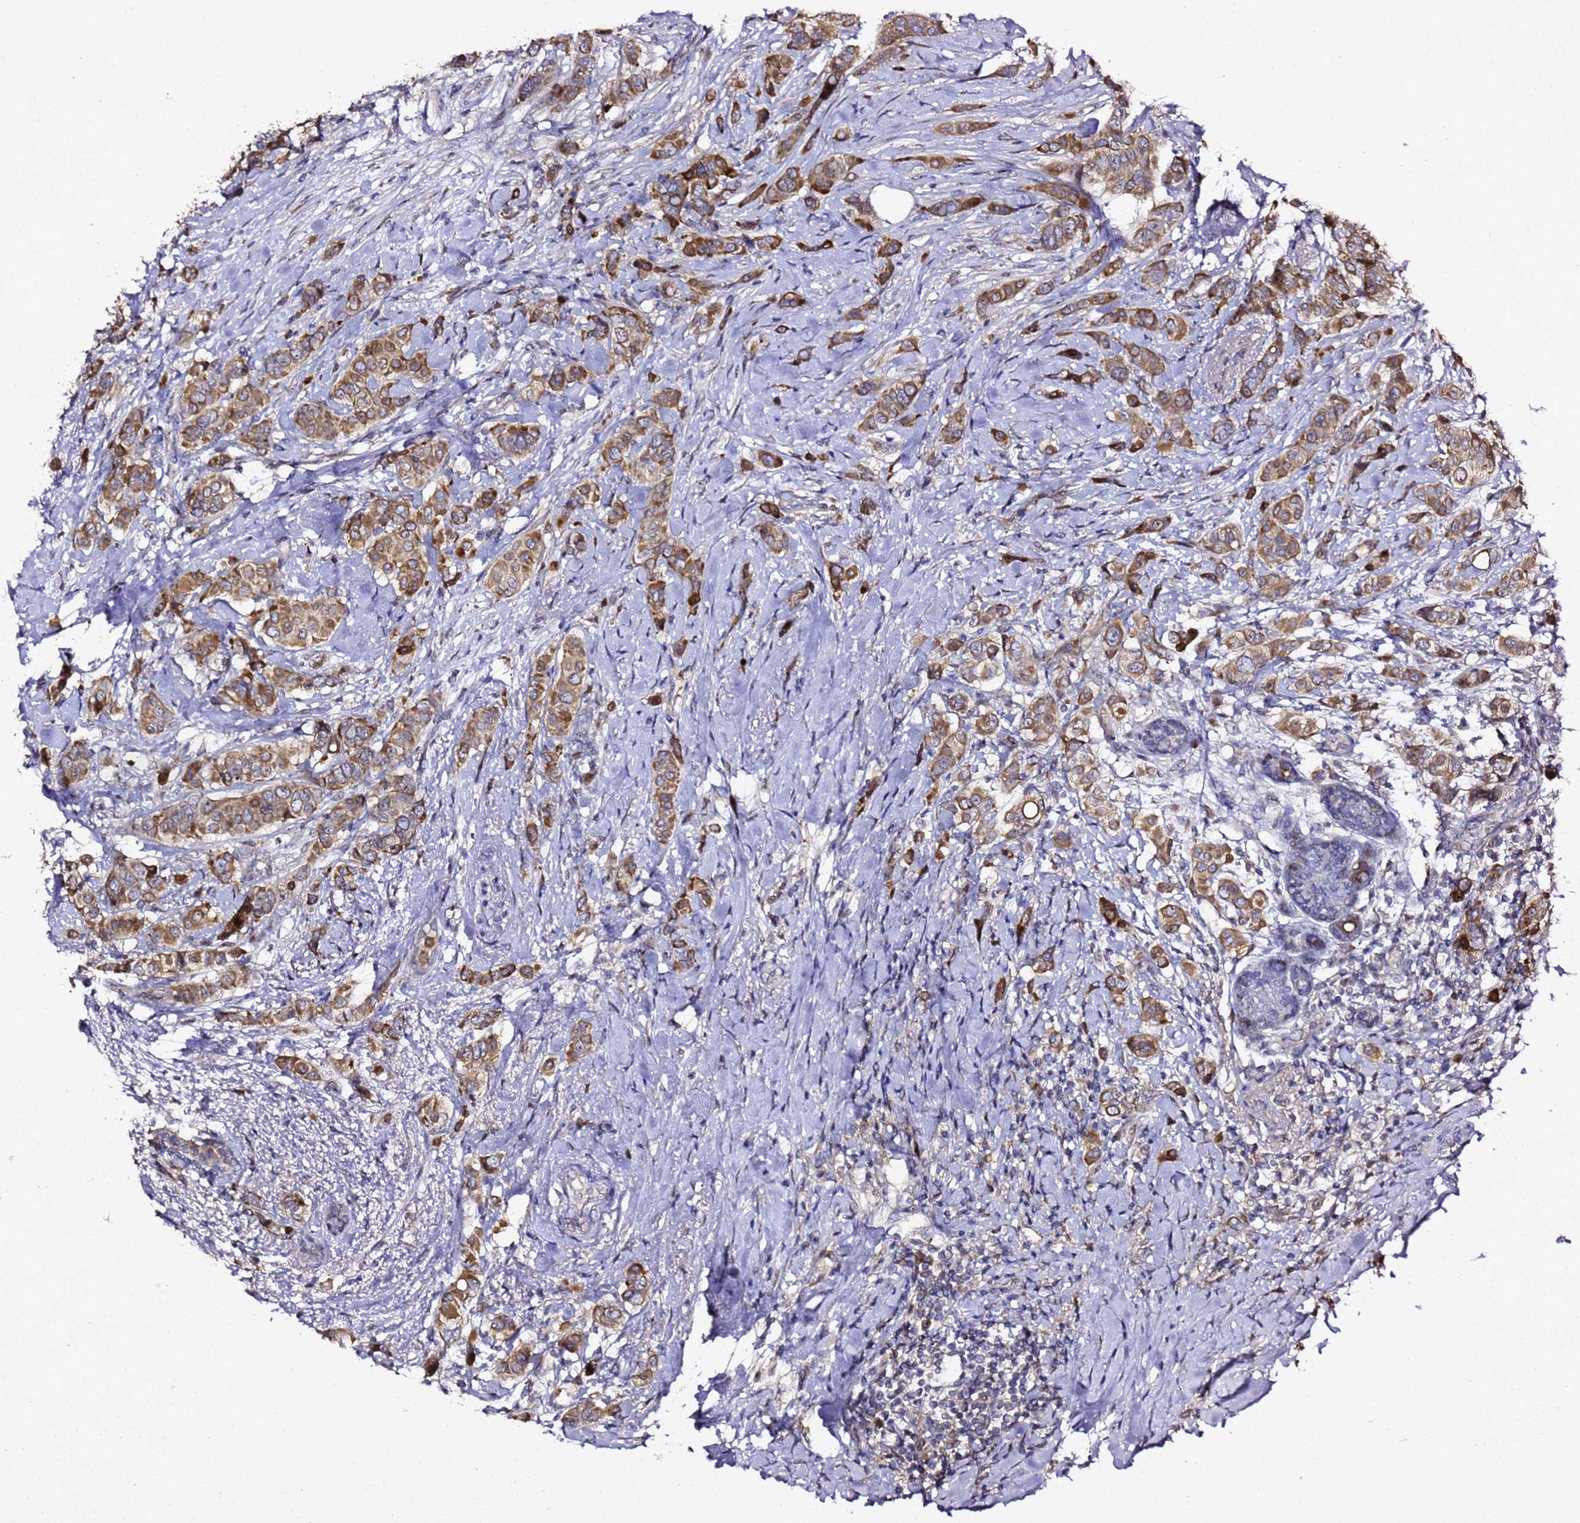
{"staining": {"intensity": "moderate", "quantity": ">75%", "location": "cytoplasmic/membranous"}, "tissue": "breast cancer", "cell_type": "Tumor cells", "image_type": "cancer", "snomed": [{"axis": "morphology", "description": "Lobular carcinoma"}, {"axis": "topography", "description": "Breast"}], "caption": "Breast cancer (lobular carcinoma) stained with a protein marker shows moderate staining in tumor cells.", "gene": "ALG3", "patient": {"sex": "female", "age": 51}}